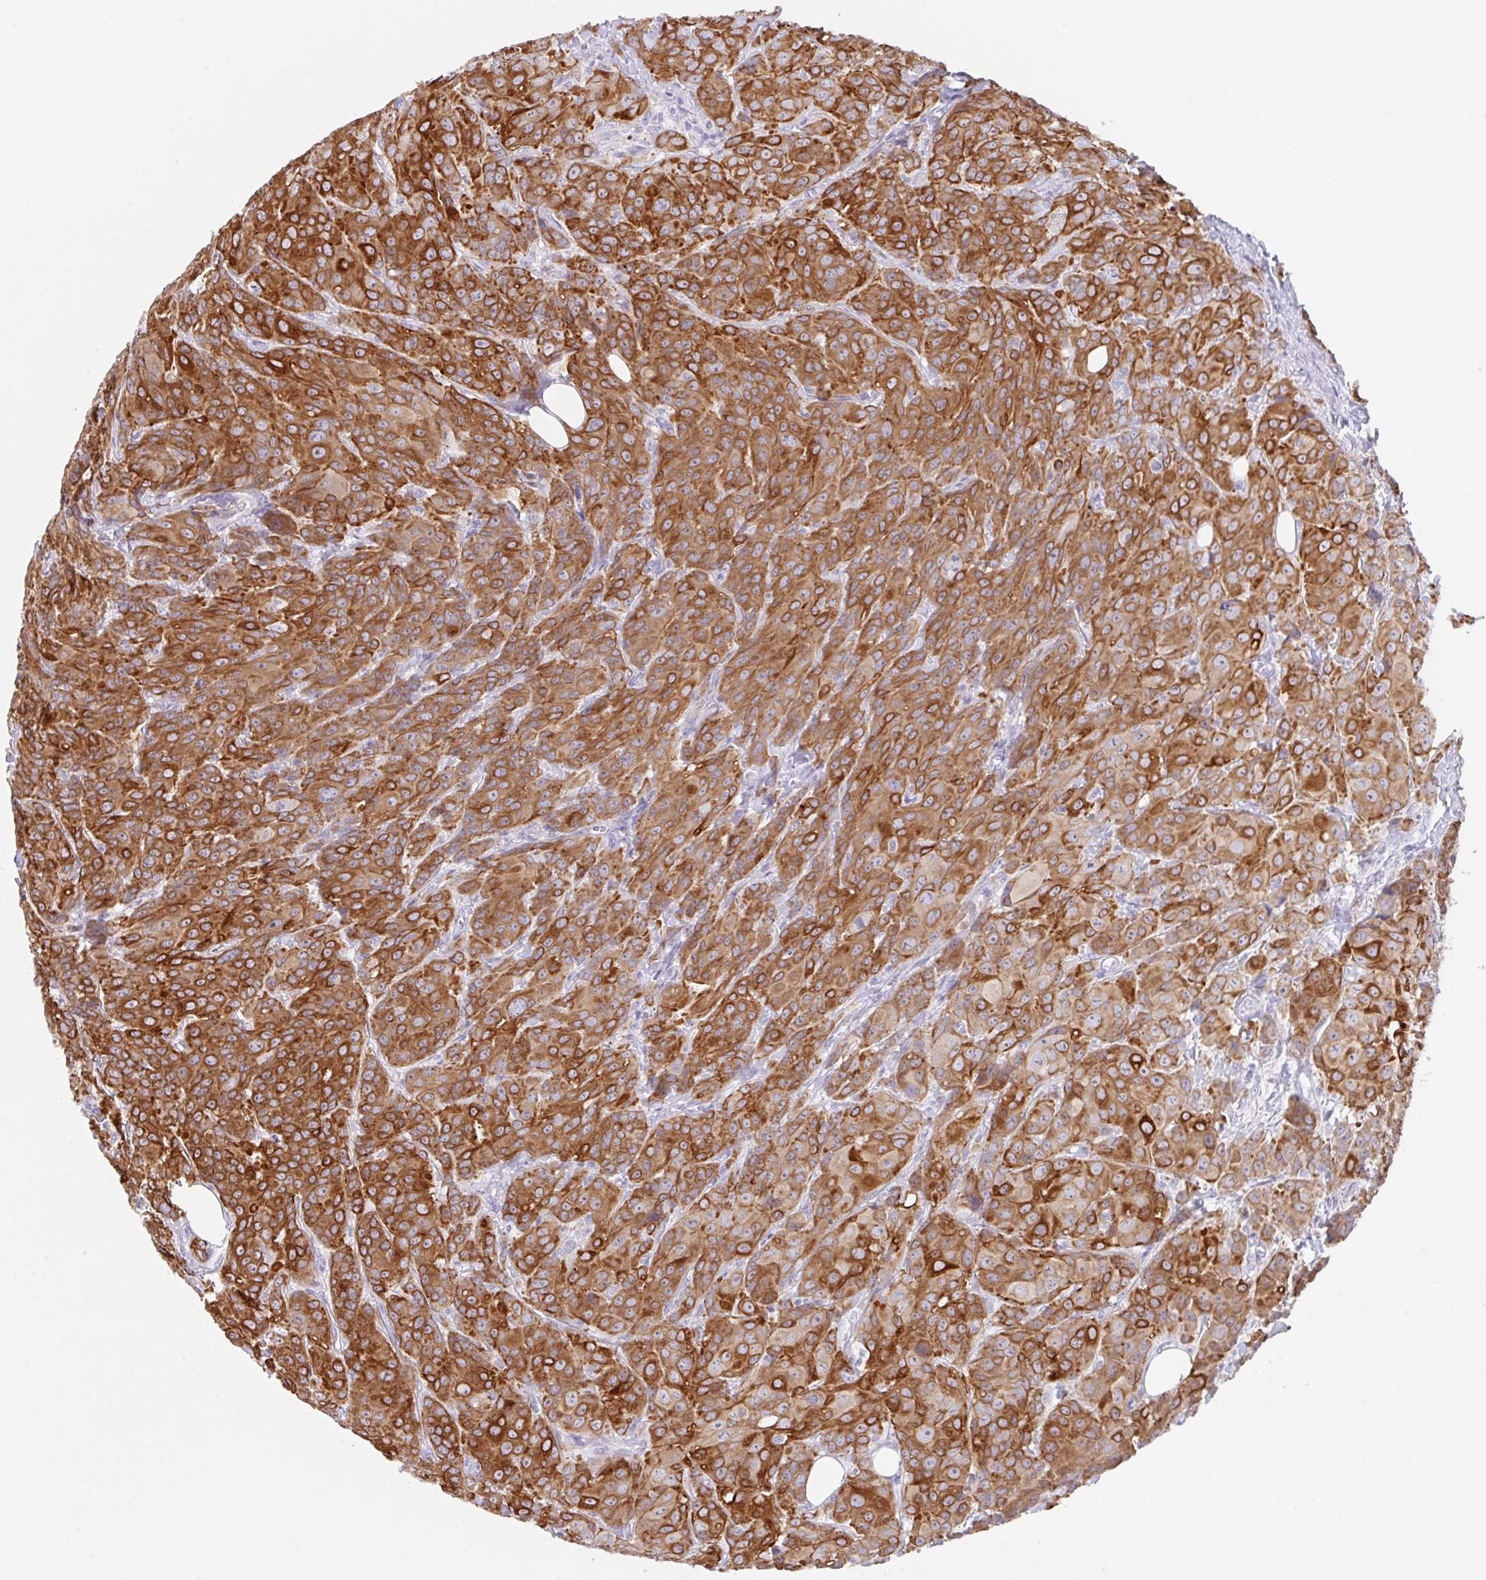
{"staining": {"intensity": "strong", "quantity": ">75%", "location": "cytoplasmic/membranous"}, "tissue": "breast cancer", "cell_type": "Tumor cells", "image_type": "cancer", "snomed": [{"axis": "morphology", "description": "Normal tissue, NOS"}, {"axis": "morphology", "description": "Duct carcinoma"}, {"axis": "topography", "description": "Breast"}], "caption": "Immunohistochemical staining of breast invasive ductal carcinoma displays high levels of strong cytoplasmic/membranous expression in about >75% of tumor cells.", "gene": "TRAF4", "patient": {"sex": "female", "age": 43}}